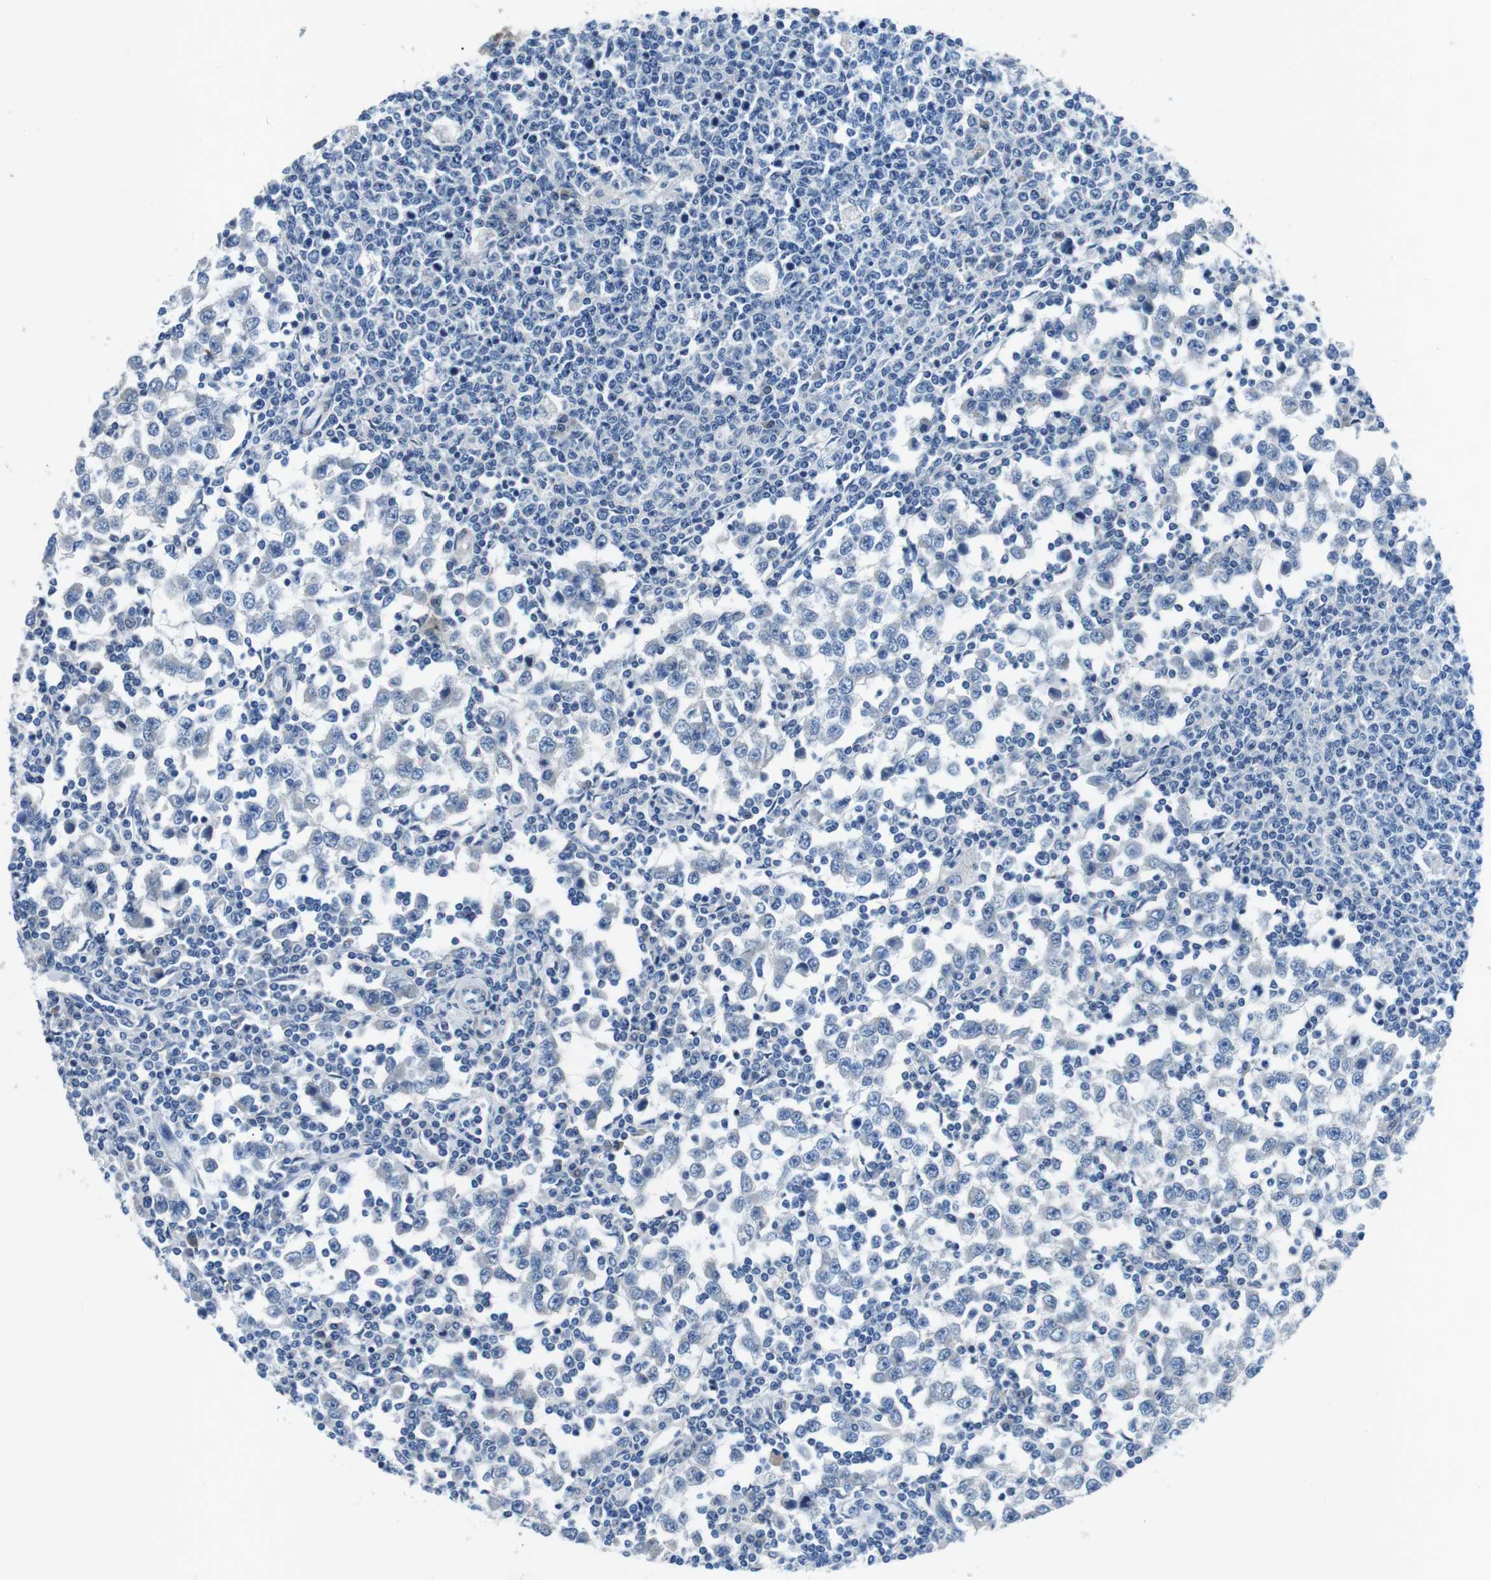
{"staining": {"intensity": "negative", "quantity": "none", "location": "none"}, "tissue": "testis cancer", "cell_type": "Tumor cells", "image_type": "cancer", "snomed": [{"axis": "morphology", "description": "Seminoma, NOS"}, {"axis": "topography", "description": "Testis"}], "caption": "Tumor cells show no significant staining in testis cancer.", "gene": "PHLDA1", "patient": {"sex": "male", "age": 65}}